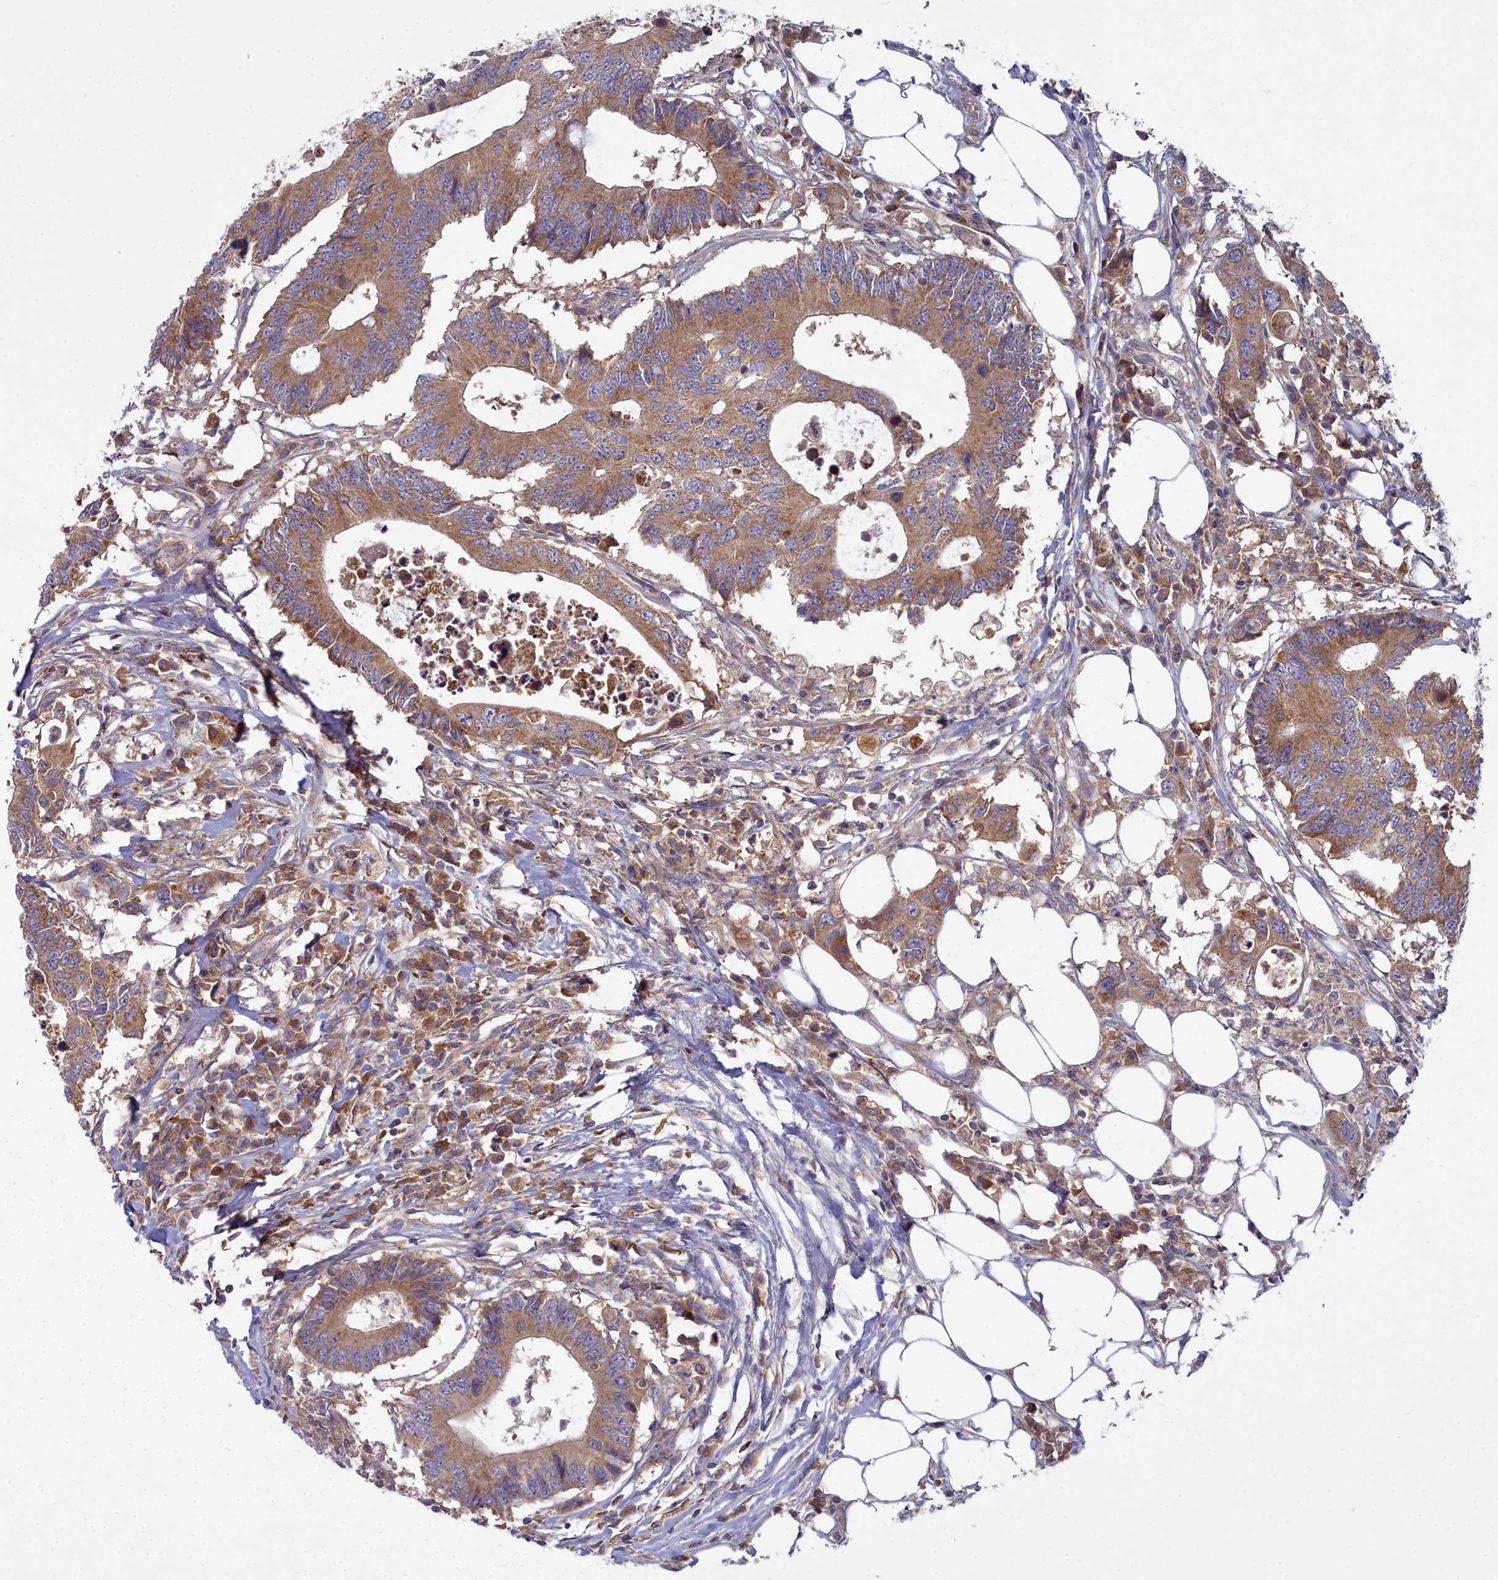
{"staining": {"intensity": "moderate", "quantity": ">75%", "location": "cytoplasmic/membranous"}, "tissue": "colorectal cancer", "cell_type": "Tumor cells", "image_type": "cancer", "snomed": [{"axis": "morphology", "description": "Adenocarcinoma, NOS"}, {"axis": "topography", "description": "Colon"}], "caption": "Protein staining demonstrates moderate cytoplasmic/membranous staining in about >75% of tumor cells in colorectal cancer (adenocarcinoma).", "gene": "CCDC167", "patient": {"sex": "male", "age": 71}}